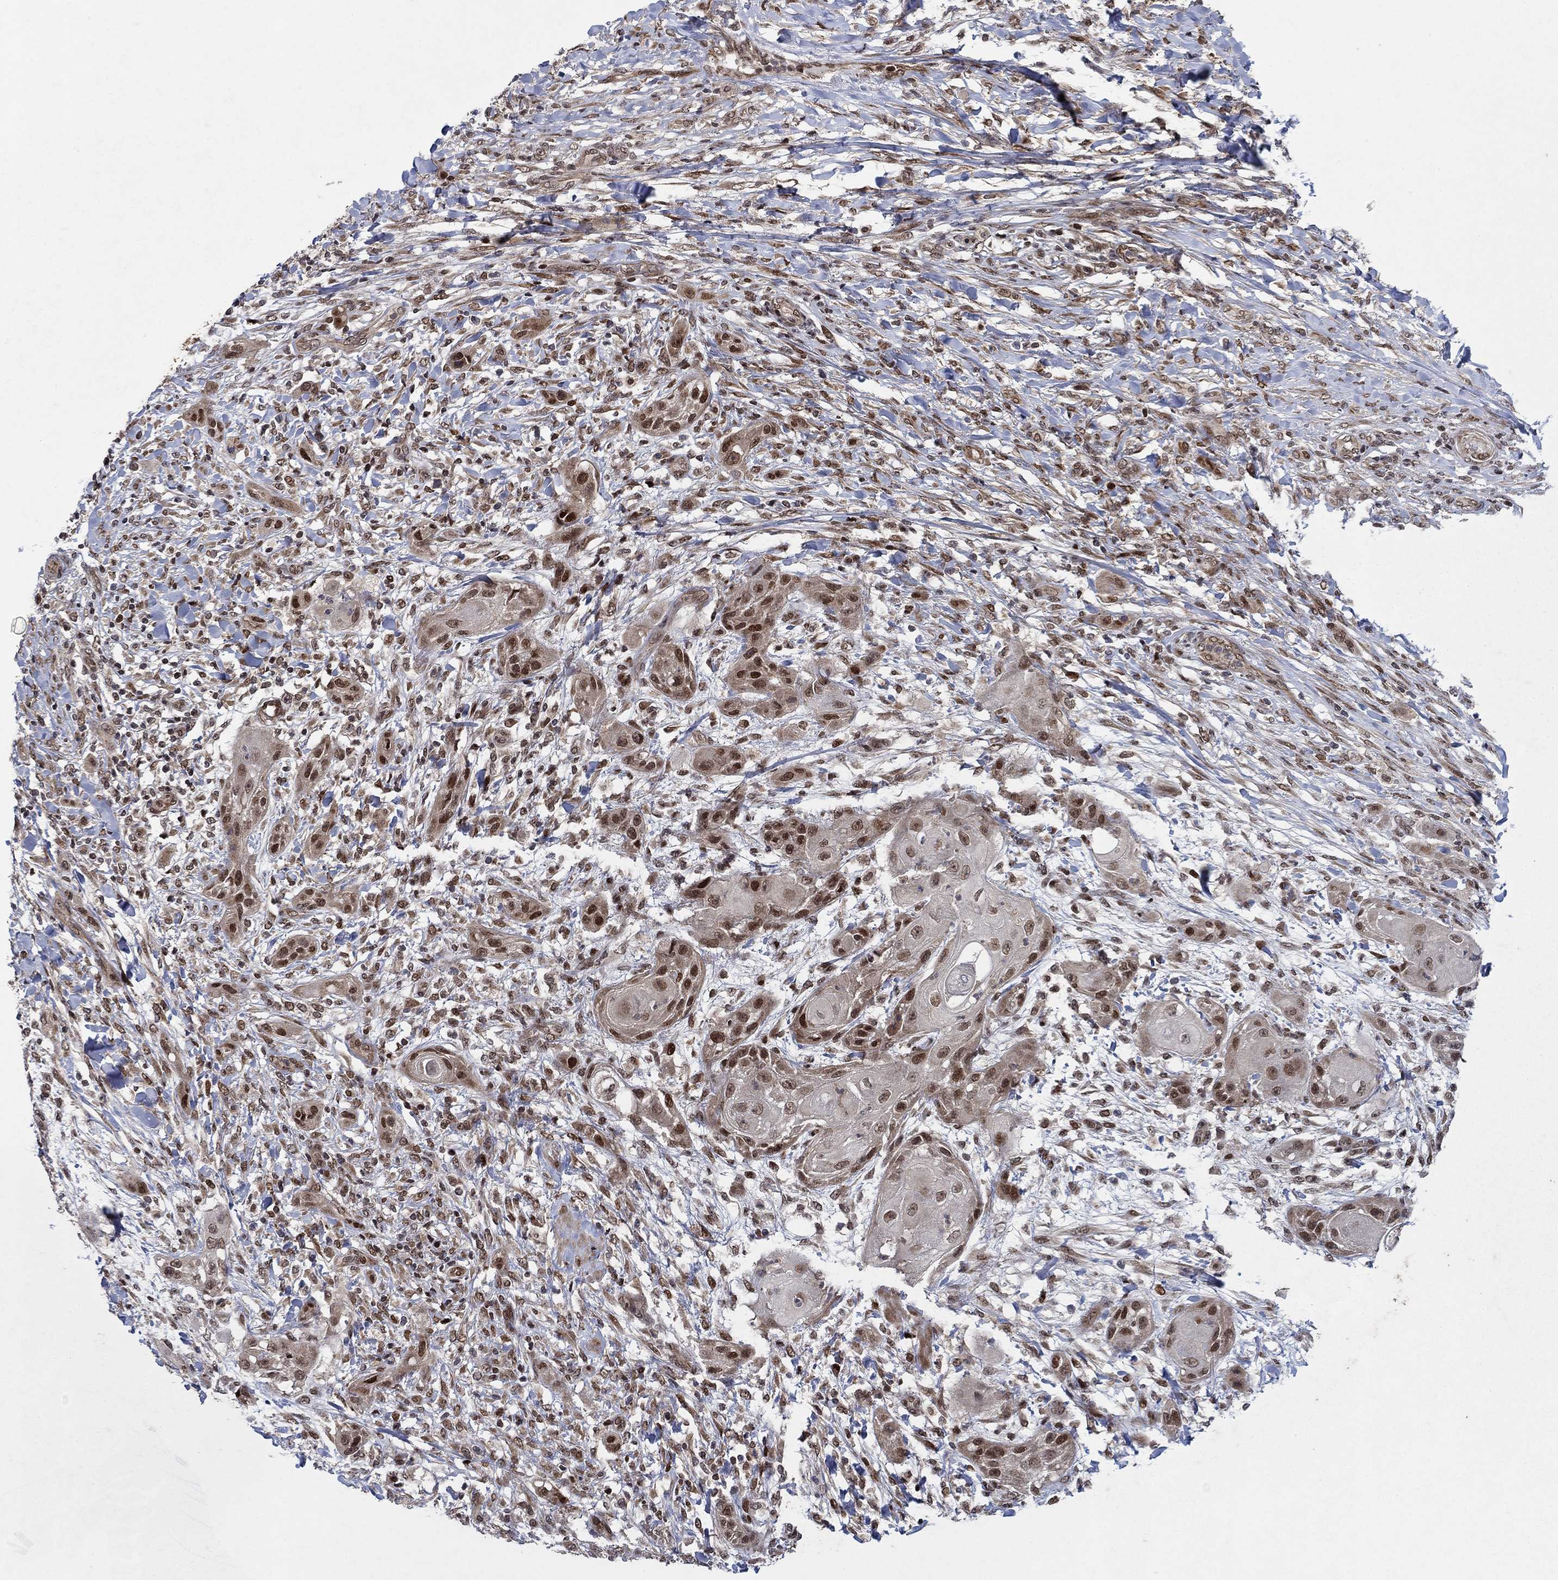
{"staining": {"intensity": "strong", "quantity": "25%-75%", "location": "nuclear"}, "tissue": "skin cancer", "cell_type": "Tumor cells", "image_type": "cancer", "snomed": [{"axis": "morphology", "description": "Squamous cell carcinoma, NOS"}, {"axis": "topography", "description": "Skin"}], "caption": "IHC of human squamous cell carcinoma (skin) displays high levels of strong nuclear positivity in about 25%-75% of tumor cells.", "gene": "PRICKLE4", "patient": {"sex": "male", "age": 62}}